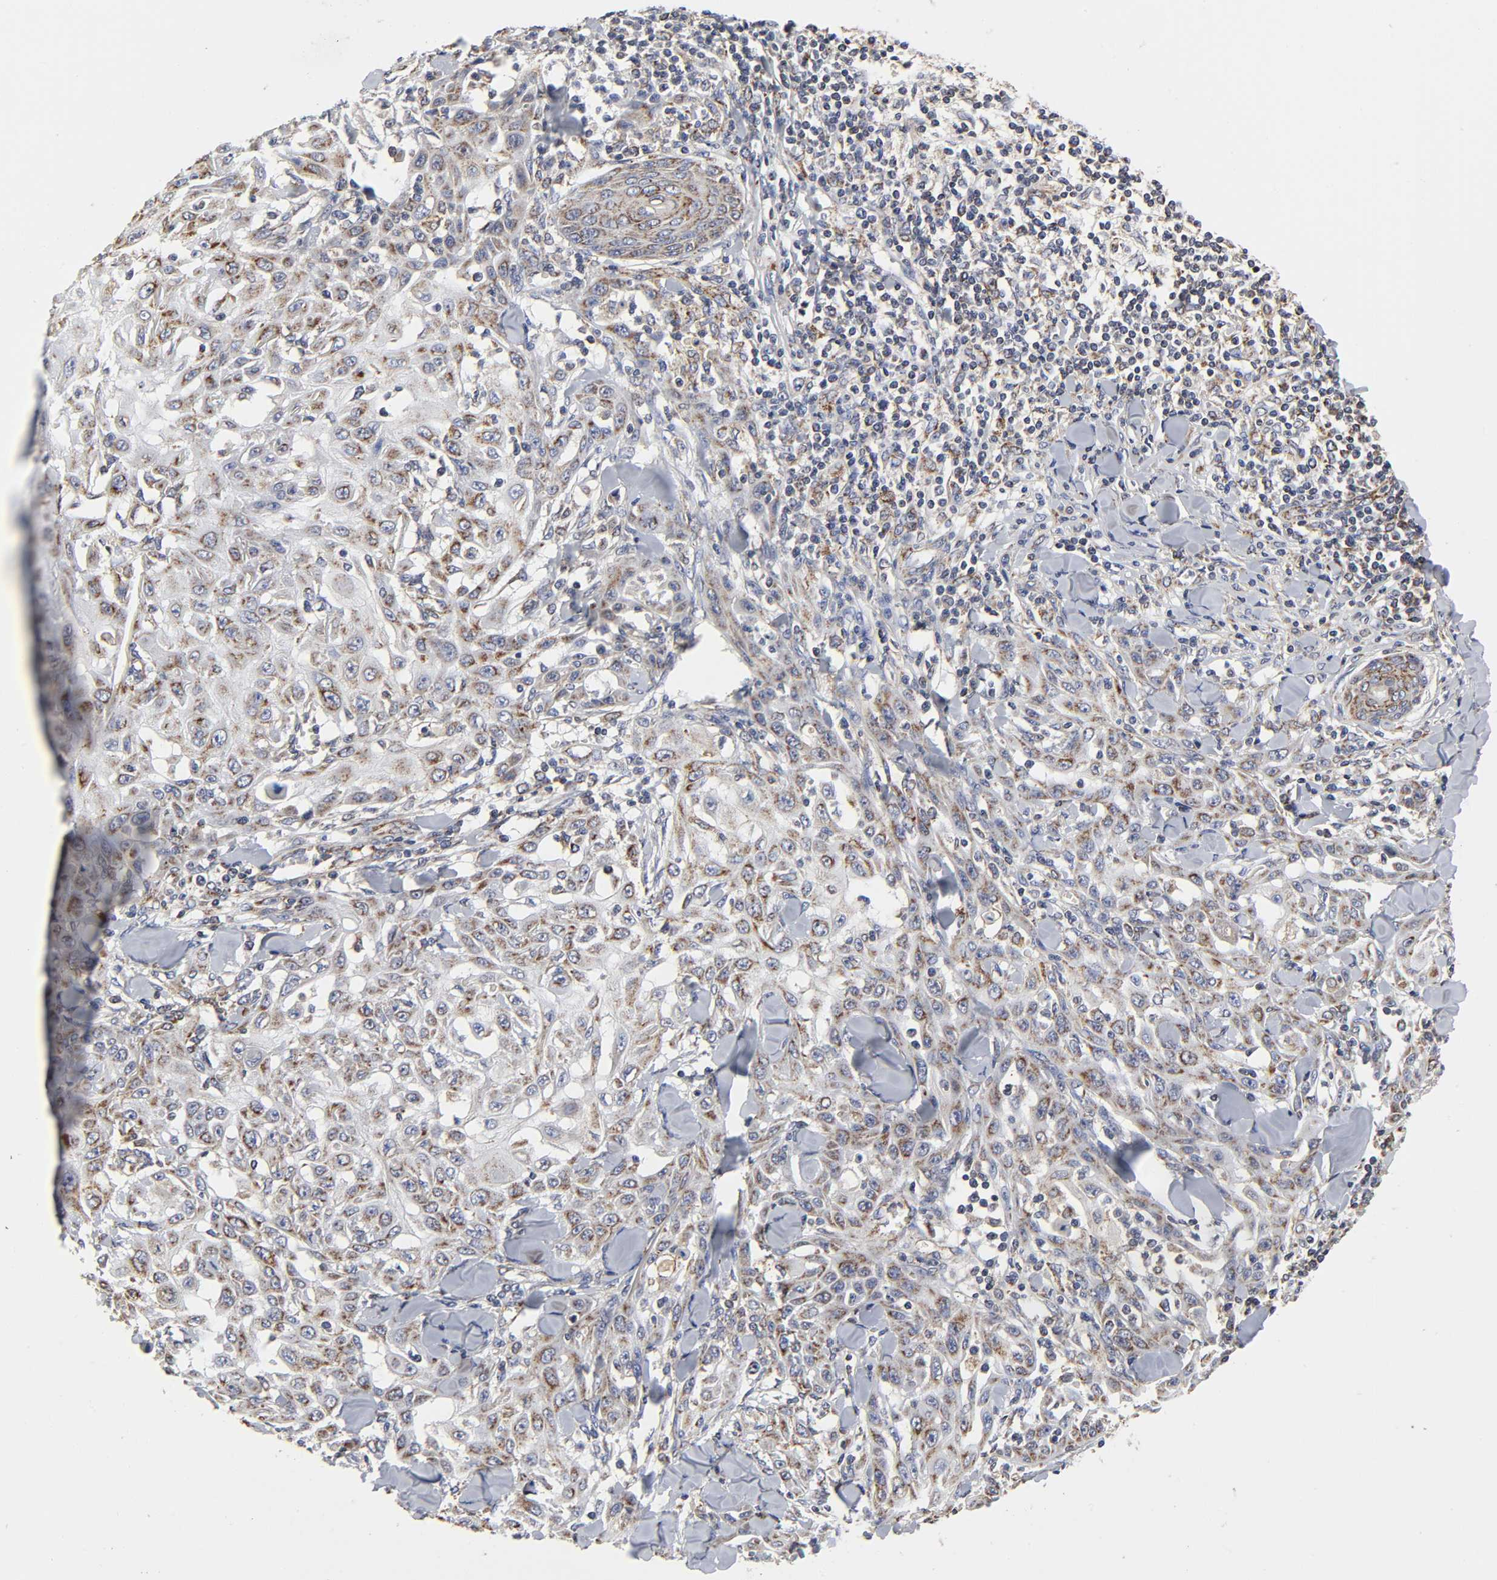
{"staining": {"intensity": "moderate", "quantity": "25%-75%", "location": "cytoplasmic/membranous"}, "tissue": "skin cancer", "cell_type": "Tumor cells", "image_type": "cancer", "snomed": [{"axis": "morphology", "description": "Squamous cell carcinoma, NOS"}, {"axis": "topography", "description": "Skin"}], "caption": "A histopathology image of squamous cell carcinoma (skin) stained for a protein exhibits moderate cytoplasmic/membranous brown staining in tumor cells.", "gene": "COX6B1", "patient": {"sex": "male", "age": 24}}